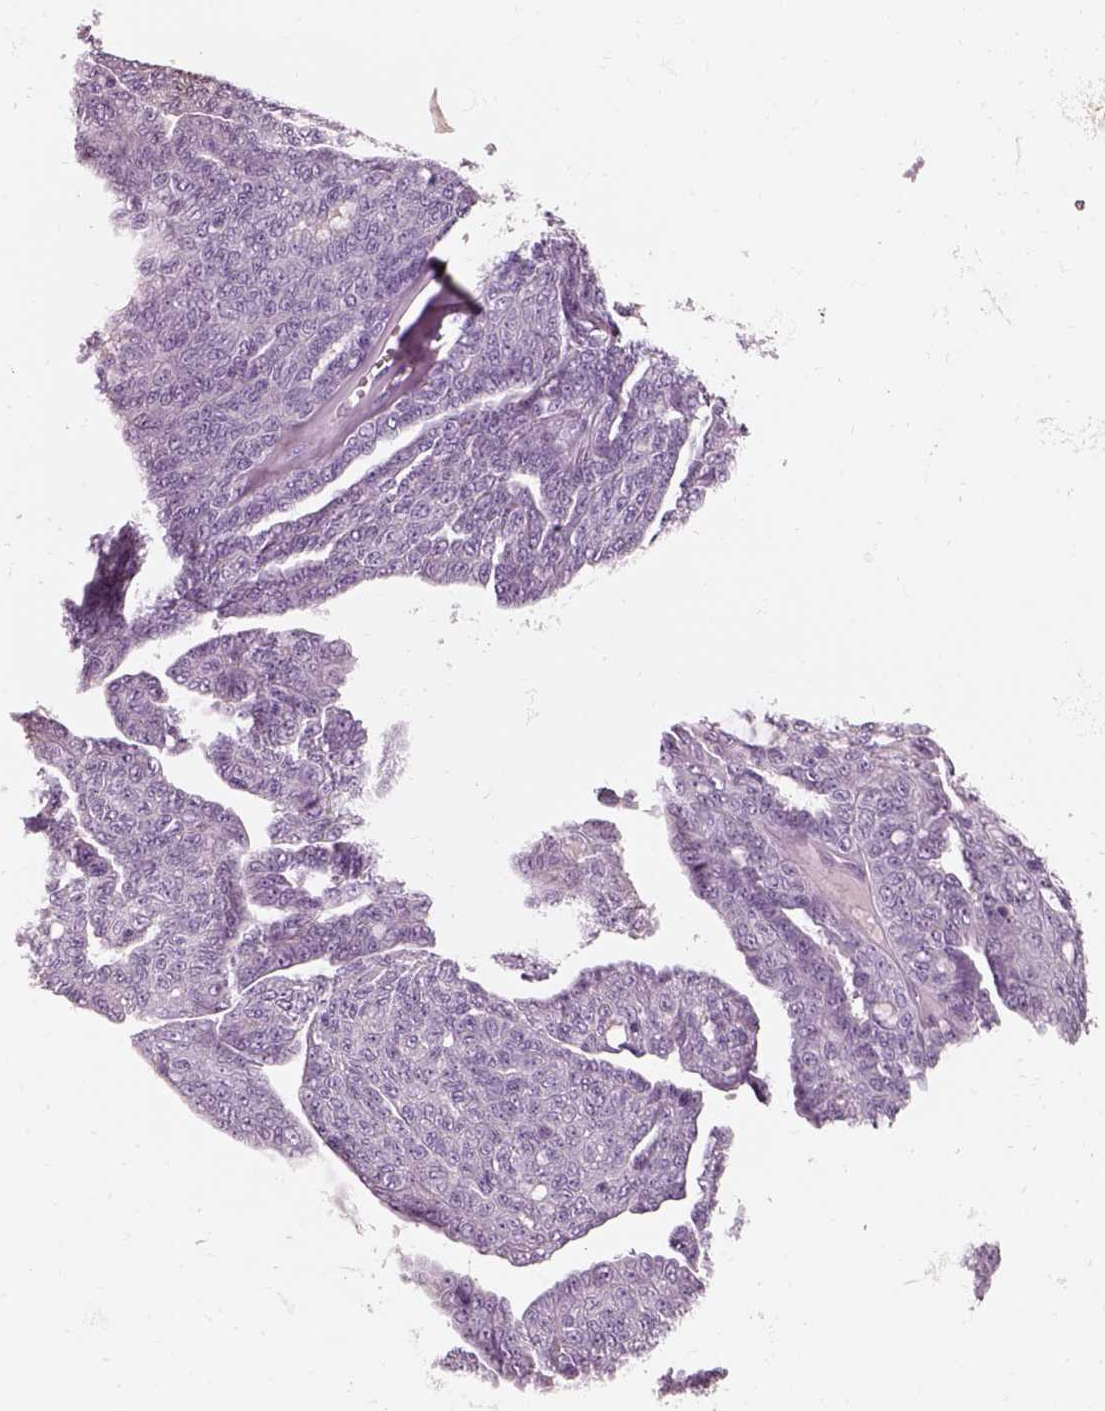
{"staining": {"intensity": "negative", "quantity": "none", "location": "none"}, "tissue": "ovarian cancer", "cell_type": "Tumor cells", "image_type": "cancer", "snomed": [{"axis": "morphology", "description": "Cystadenocarcinoma, serous, NOS"}, {"axis": "topography", "description": "Ovary"}], "caption": "There is no significant positivity in tumor cells of ovarian cancer.", "gene": "IGLL1", "patient": {"sex": "female", "age": 71}}